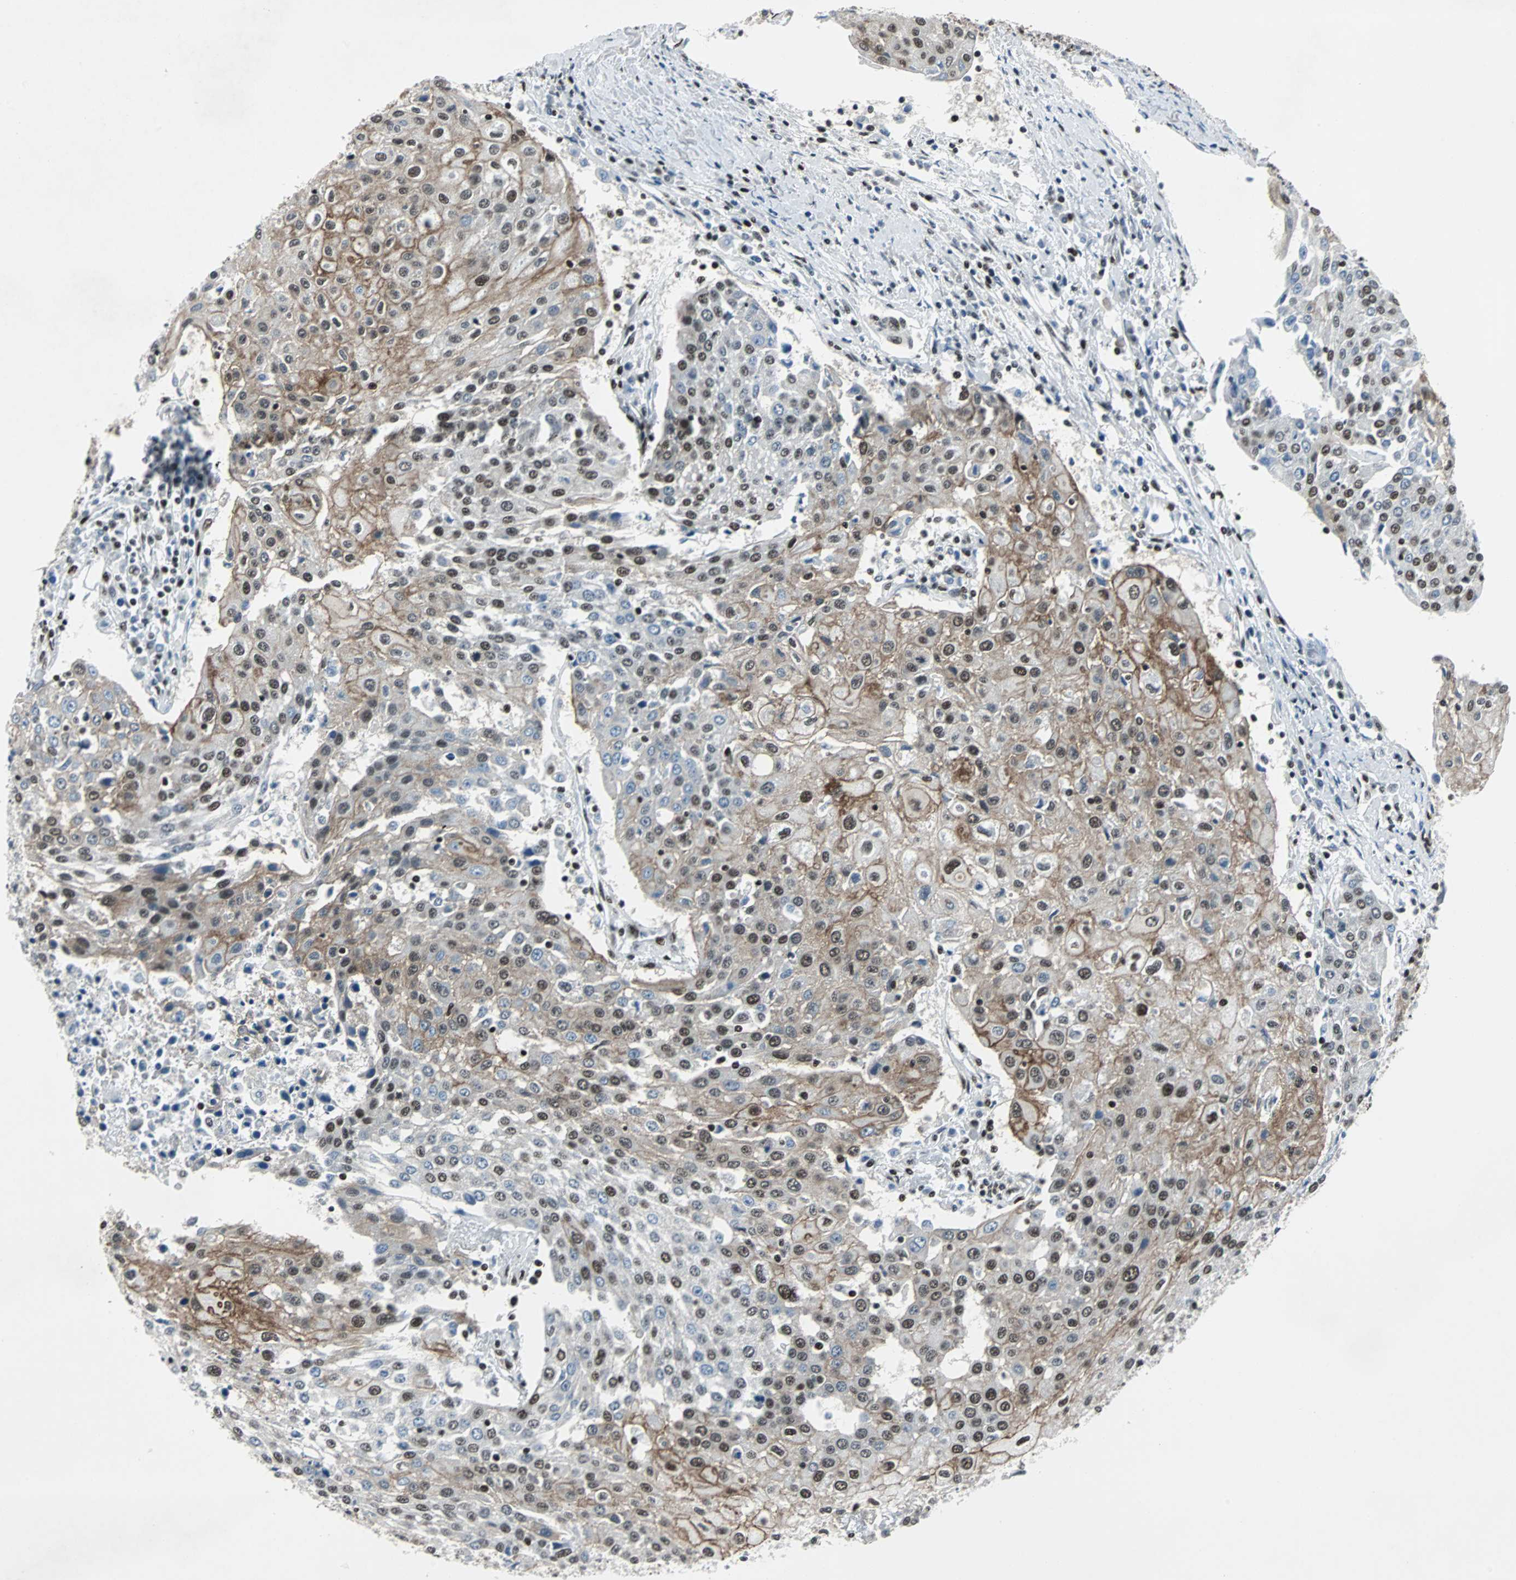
{"staining": {"intensity": "moderate", "quantity": ">75%", "location": "cytoplasmic/membranous,nuclear"}, "tissue": "urothelial cancer", "cell_type": "Tumor cells", "image_type": "cancer", "snomed": [{"axis": "morphology", "description": "Urothelial carcinoma, High grade"}, {"axis": "topography", "description": "Urinary bladder"}], "caption": "Moderate cytoplasmic/membranous and nuclear protein expression is present in about >75% of tumor cells in urothelial cancer.", "gene": "MEF2D", "patient": {"sex": "female", "age": 85}}